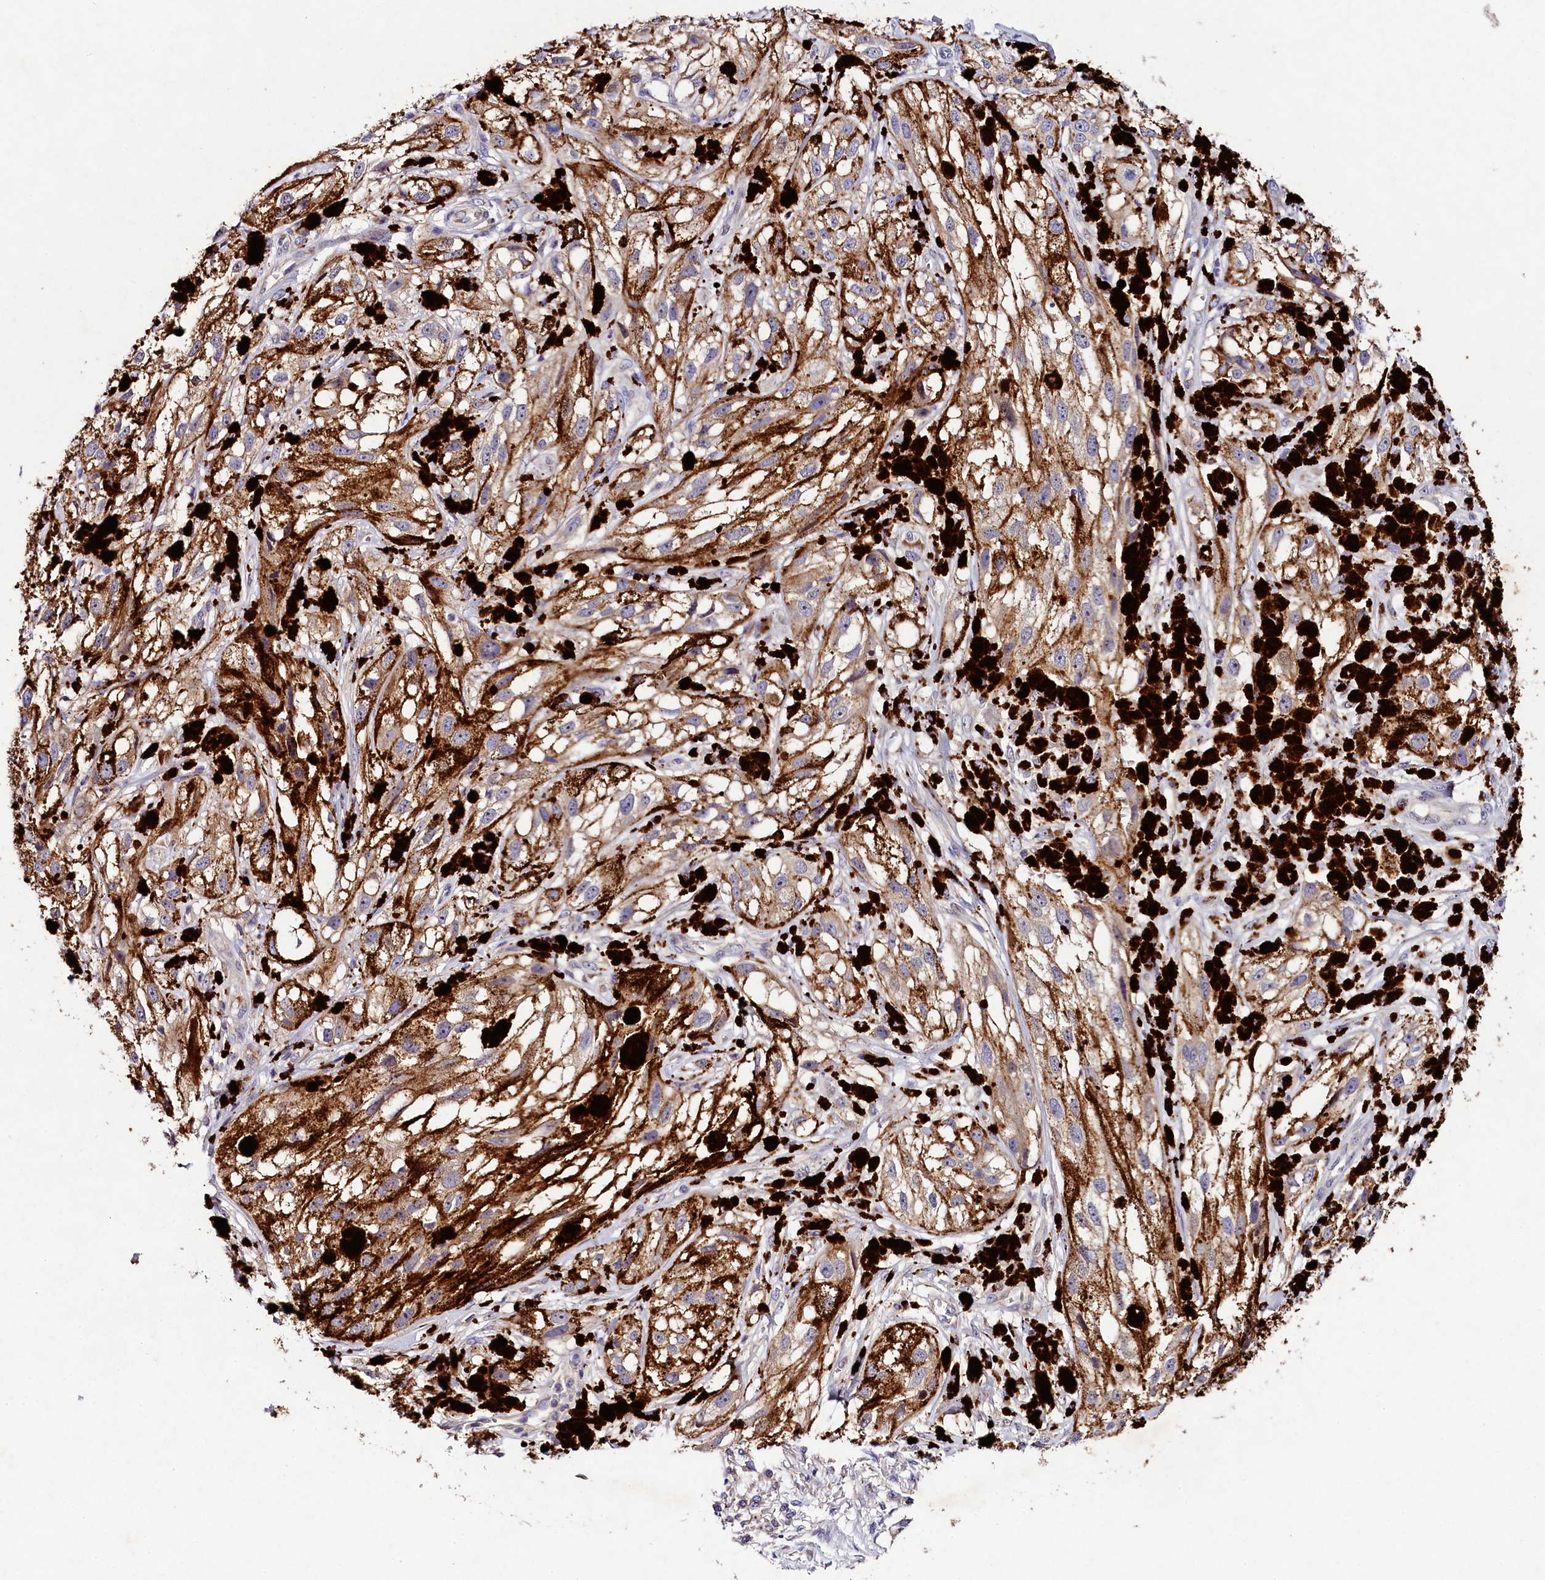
{"staining": {"intensity": "negative", "quantity": "none", "location": "none"}, "tissue": "melanoma", "cell_type": "Tumor cells", "image_type": "cancer", "snomed": [{"axis": "morphology", "description": "Malignant melanoma, NOS"}, {"axis": "topography", "description": "Skin"}], "caption": "A micrograph of human melanoma is negative for staining in tumor cells.", "gene": "FXYD6", "patient": {"sex": "male", "age": 88}}